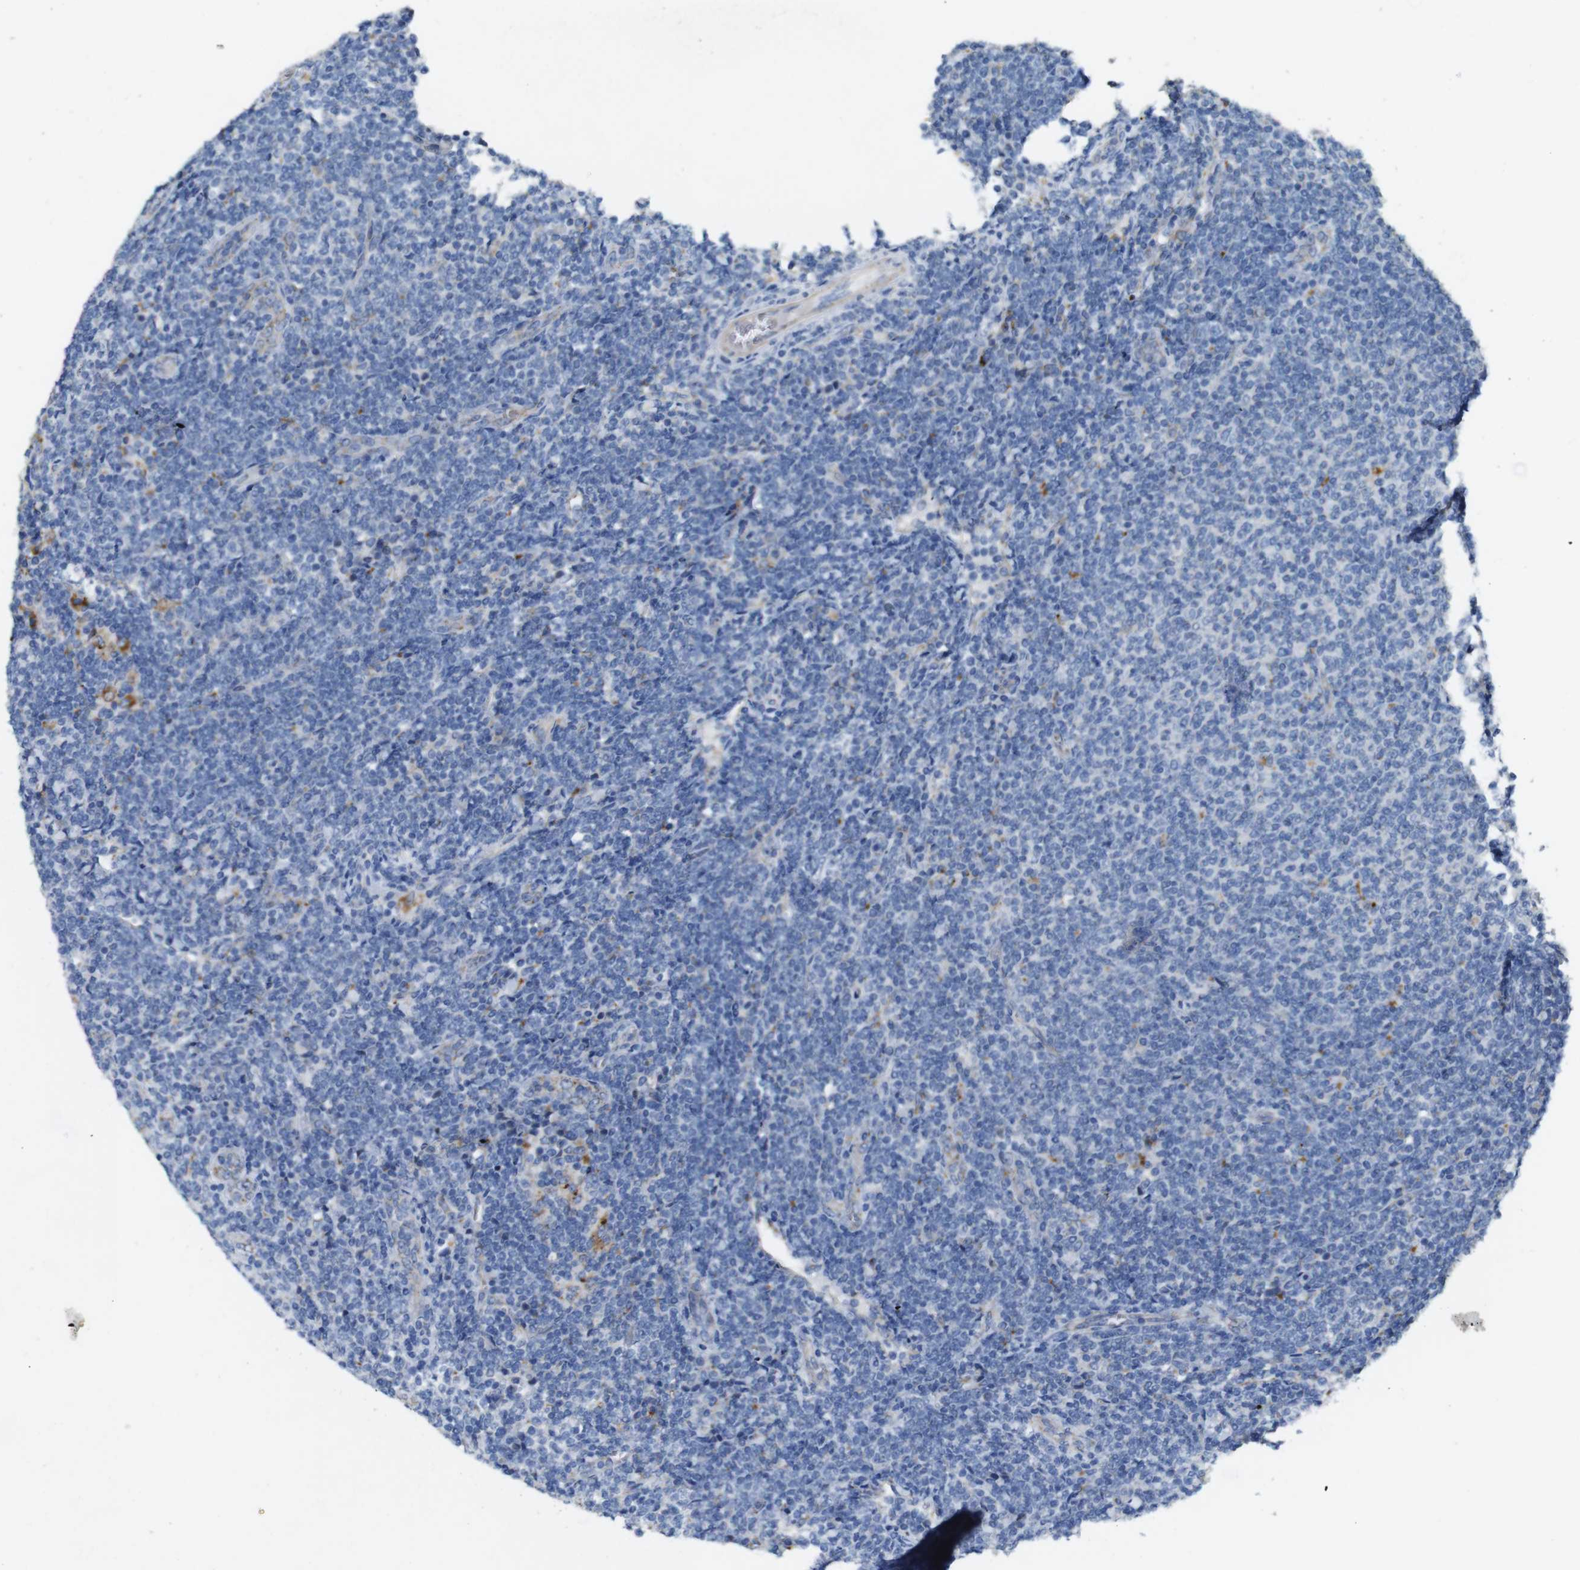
{"staining": {"intensity": "negative", "quantity": "none", "location": "none"}, "tissue": "lymphoma", "cell_type": "Tumor cells", "image_type": "cancer", "snomed": [{"axis": "morphology", "description": "Malignant lymphoma, non-Hodgkin's type, Low grade"}, {"axis": "topography", "description": "Lymph node"}], "caption": "Lymphoma was stained to show a protein in brown. There is no significant positivity in tumor cells. Brightfield microscopy of immunohistochemistry (IHC) stained with DAB (3,3'-diaminobenzidine) (brown) and hematoxylin (blue), captured at high magnification.", "gene": "NHLRC3", "patient": {"sex": "male", "age": 66}}